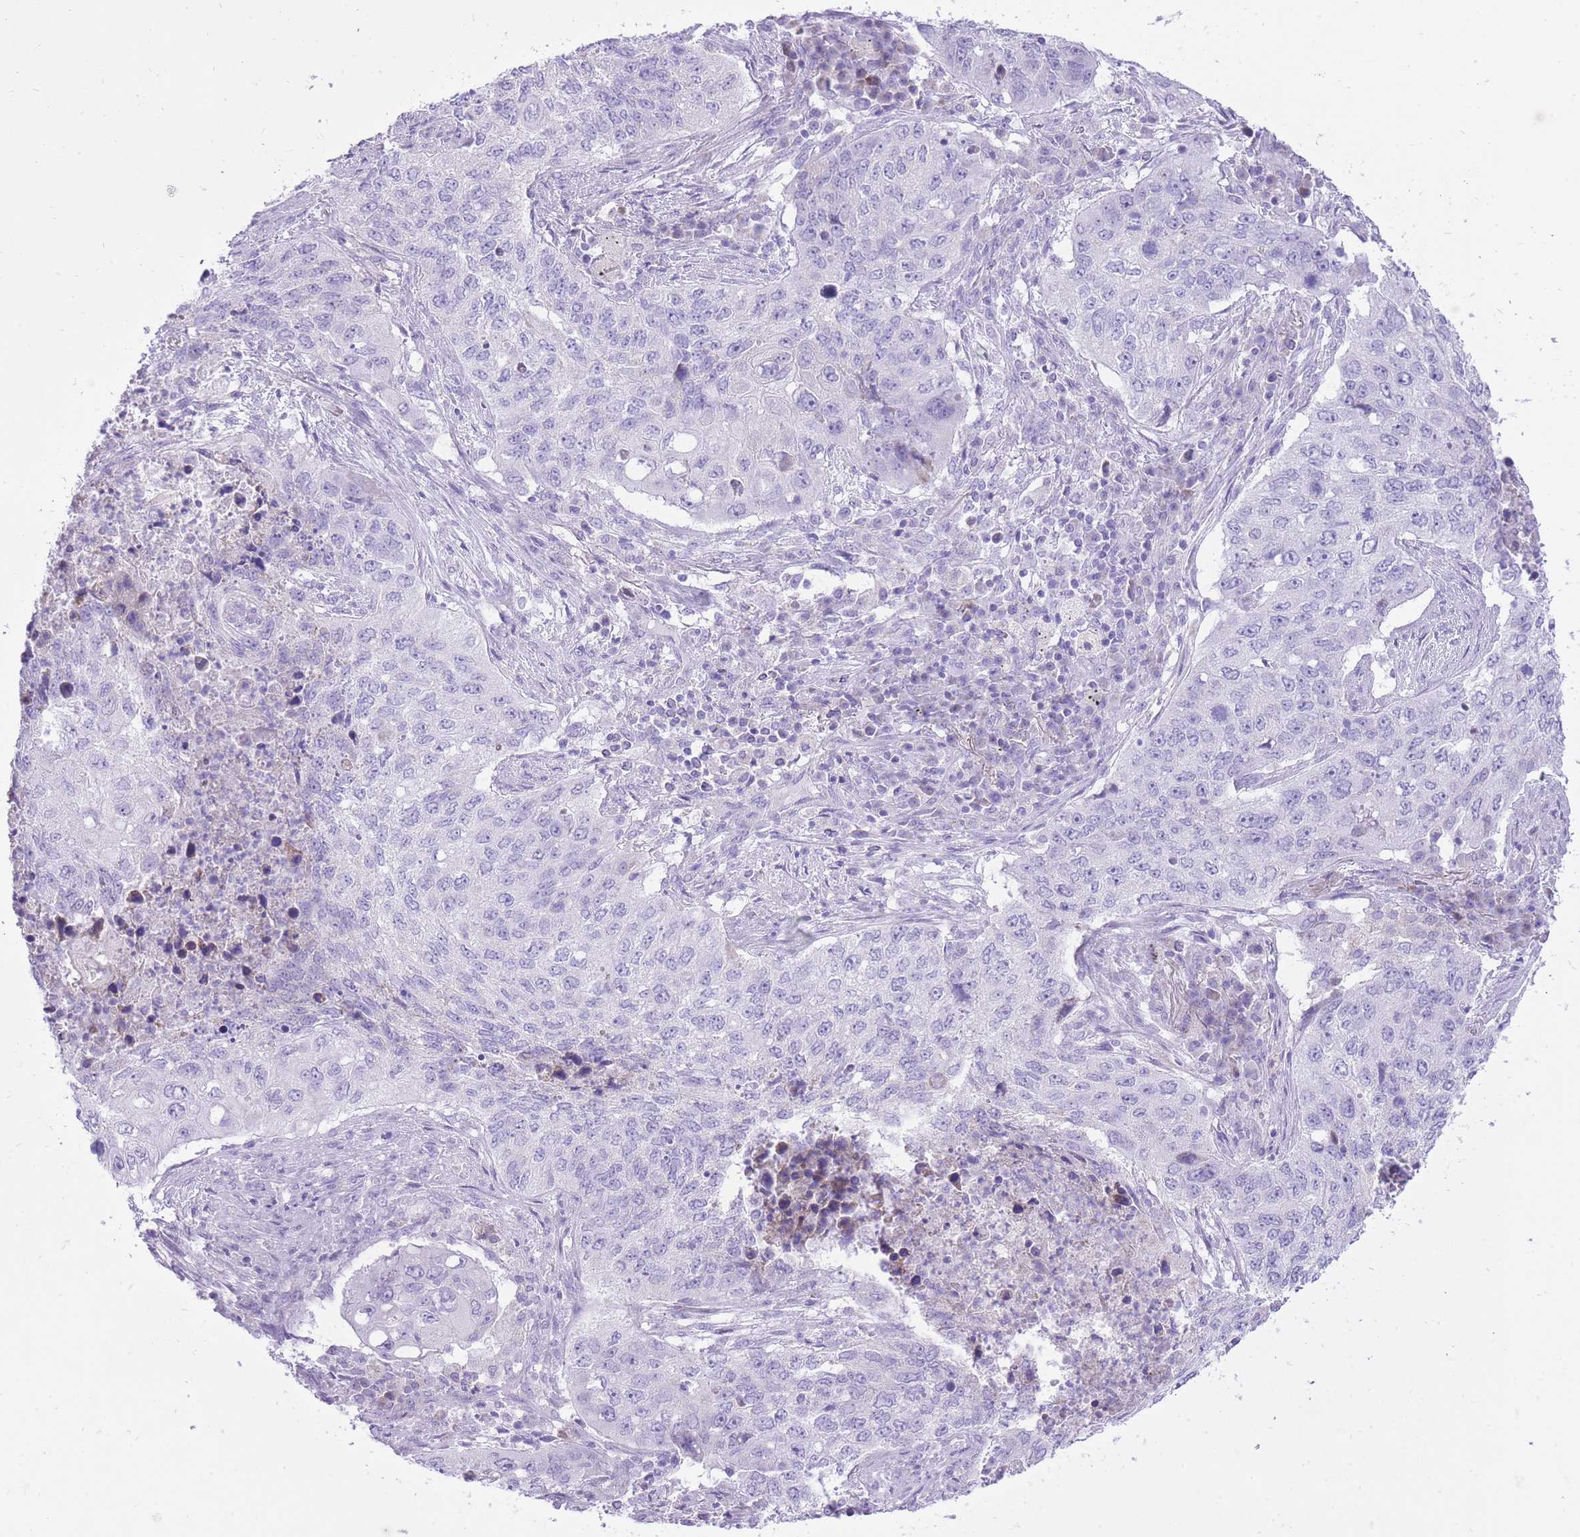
{"staining": {"intensity": "negative", "quantity": "none", "location": "none"}, "tissue": "lung cancer", "cell_type": "Tumor cells", "image_type": "cancer", "snomed": [{"axis": "morphology", "description": "Squamous cell carcinoma, NOS"}, {"axis": "topography", "description": "Lung"}], "caption": "Tumor cells show no significant protein staining in squamous cell carcinoma (lung).", "gene": "SLC4A4", "patient": {"sex": "female", "age": 63}}